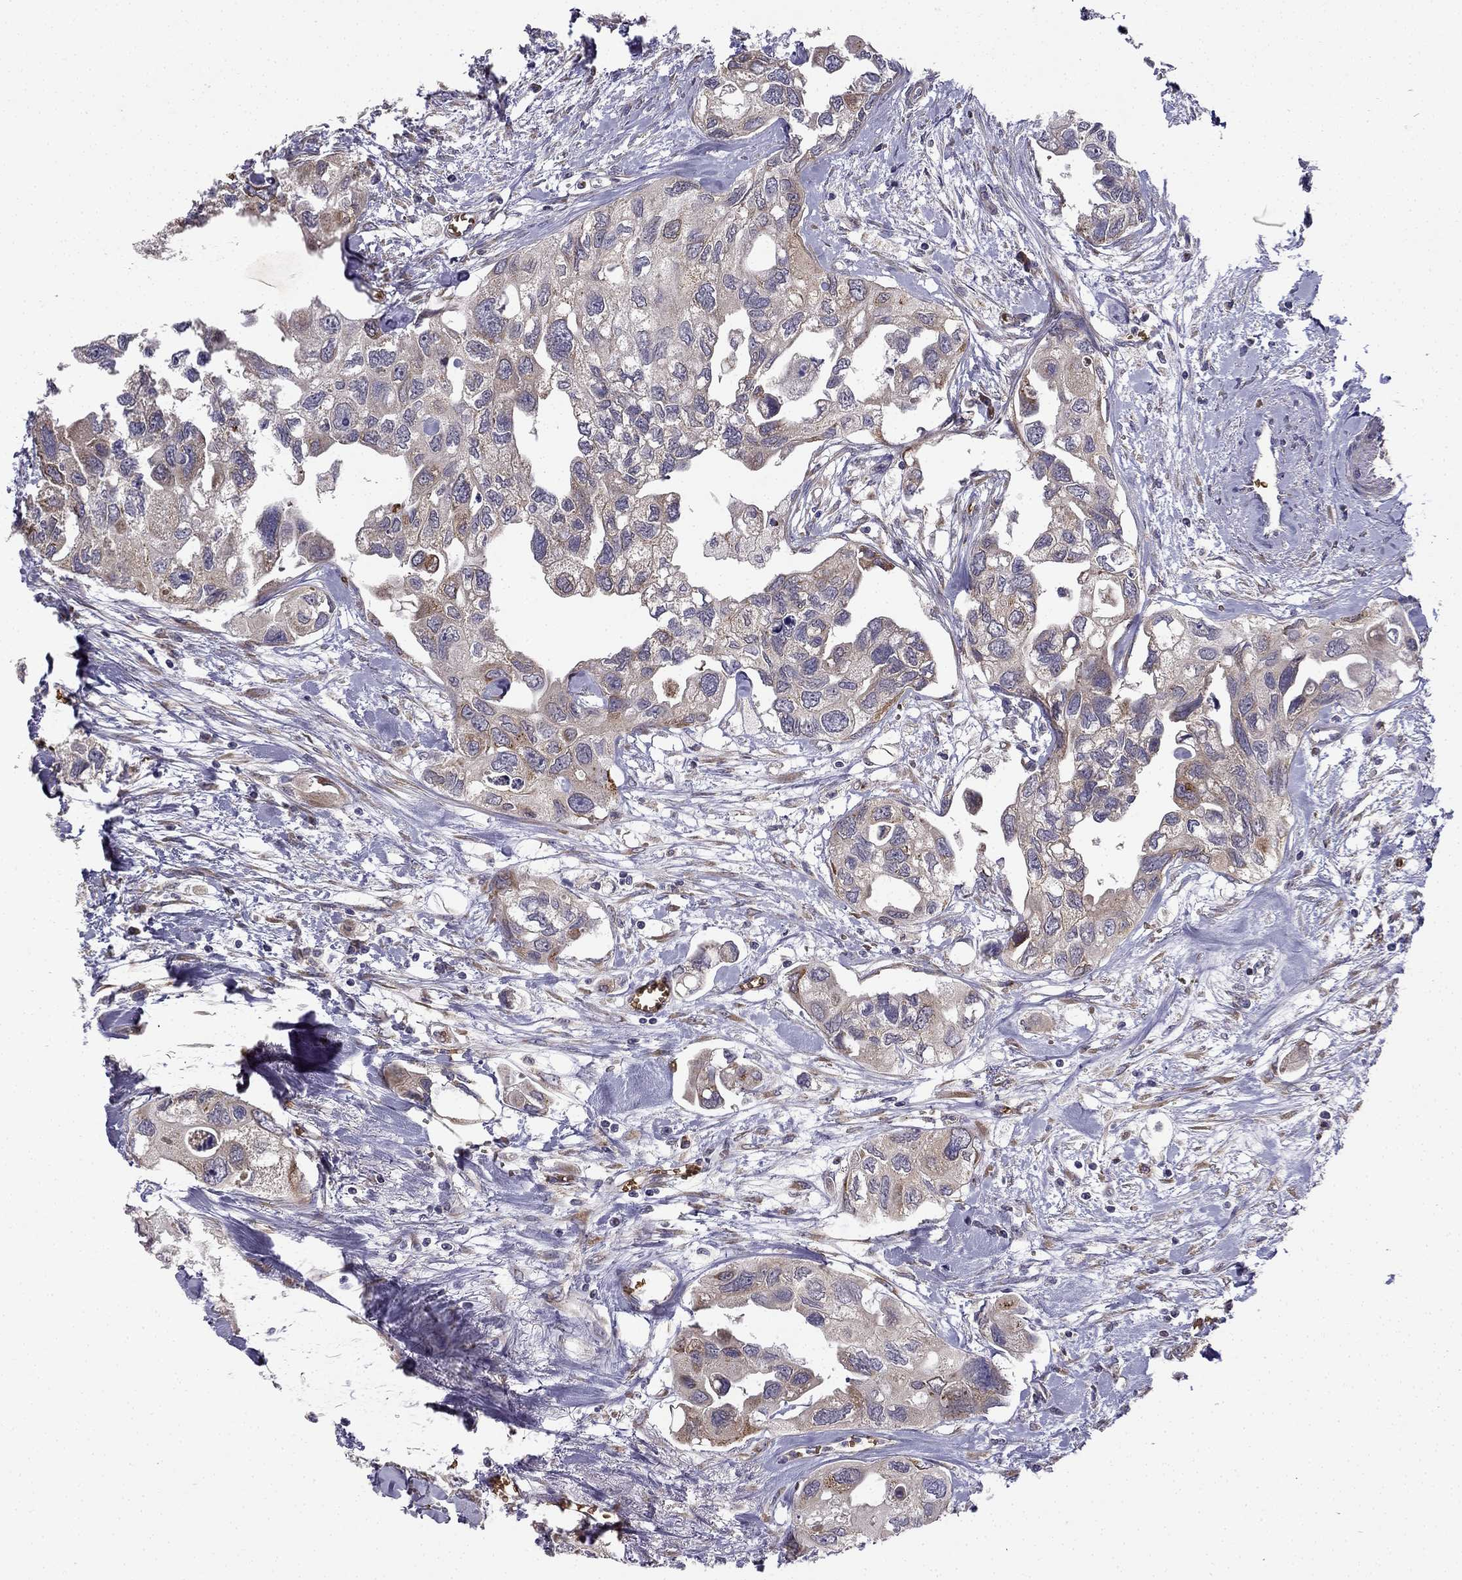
{"staining": {"intensity": "weak", "quantity": "25%-75%", "location": "cytoplasmic/membranous"}, "tissue": "urothelial cancer", "cell_type": "Tumor cells", "image_type": "cancer", "snomed": [{"axis": "morphology", "description": "Urothelial carcinoma, High grade"}, {"axis": "topography", "description": "Urinary bladder"}], "caption": "This photomicrograph reveals urothelial carcinoma (high-grade) stained with immunohistochemistry (IHC) to label a protein in brown. The cytoplasmic/membranous of tumor cells show weak positivity for the protein. Nuclei are counter-stained blue.", "gene": "B4GALT7", "patient": {"sex": "male", "age": 59}}